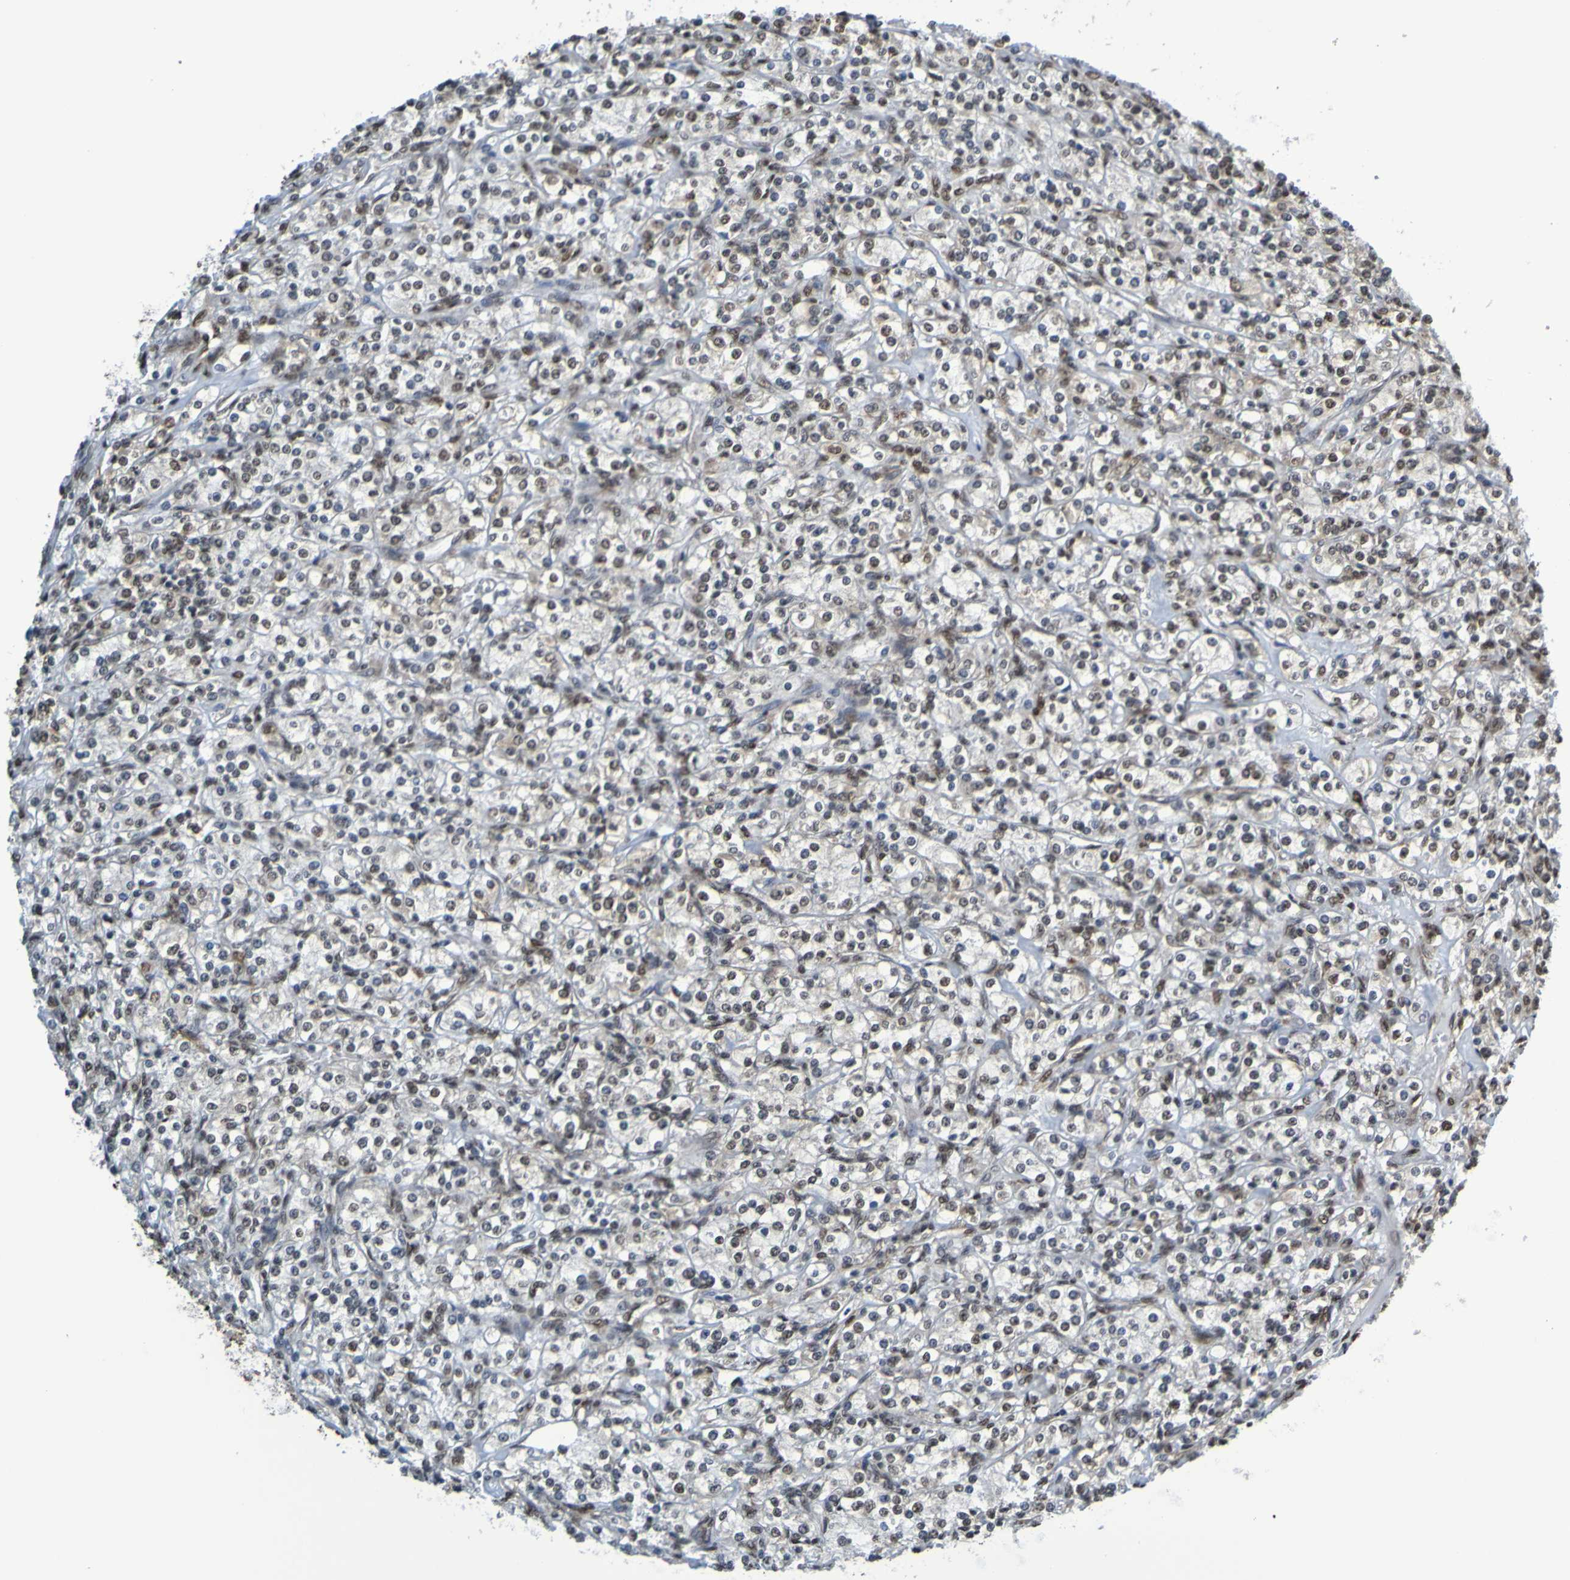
{"staining": {"intensity": "moderate", "quantity": "25%-75%", "location": "nuclear"}, "tissue": "renal cancer", "cell_type": "Tumor cells", "image_type": "cancer", "snomed": [{"axis": "morphology", "description": "Adenocarcinoma, NOS"}, {"axis": "topography", "description": "Kidney"}], "caption": "Renal cancer (adenocarcinoma) stained for a protein displays moderate nuclear positivity in tumor cells.", "gene": "HDAC2", "patient": {"sex": "male", "age": 77}}